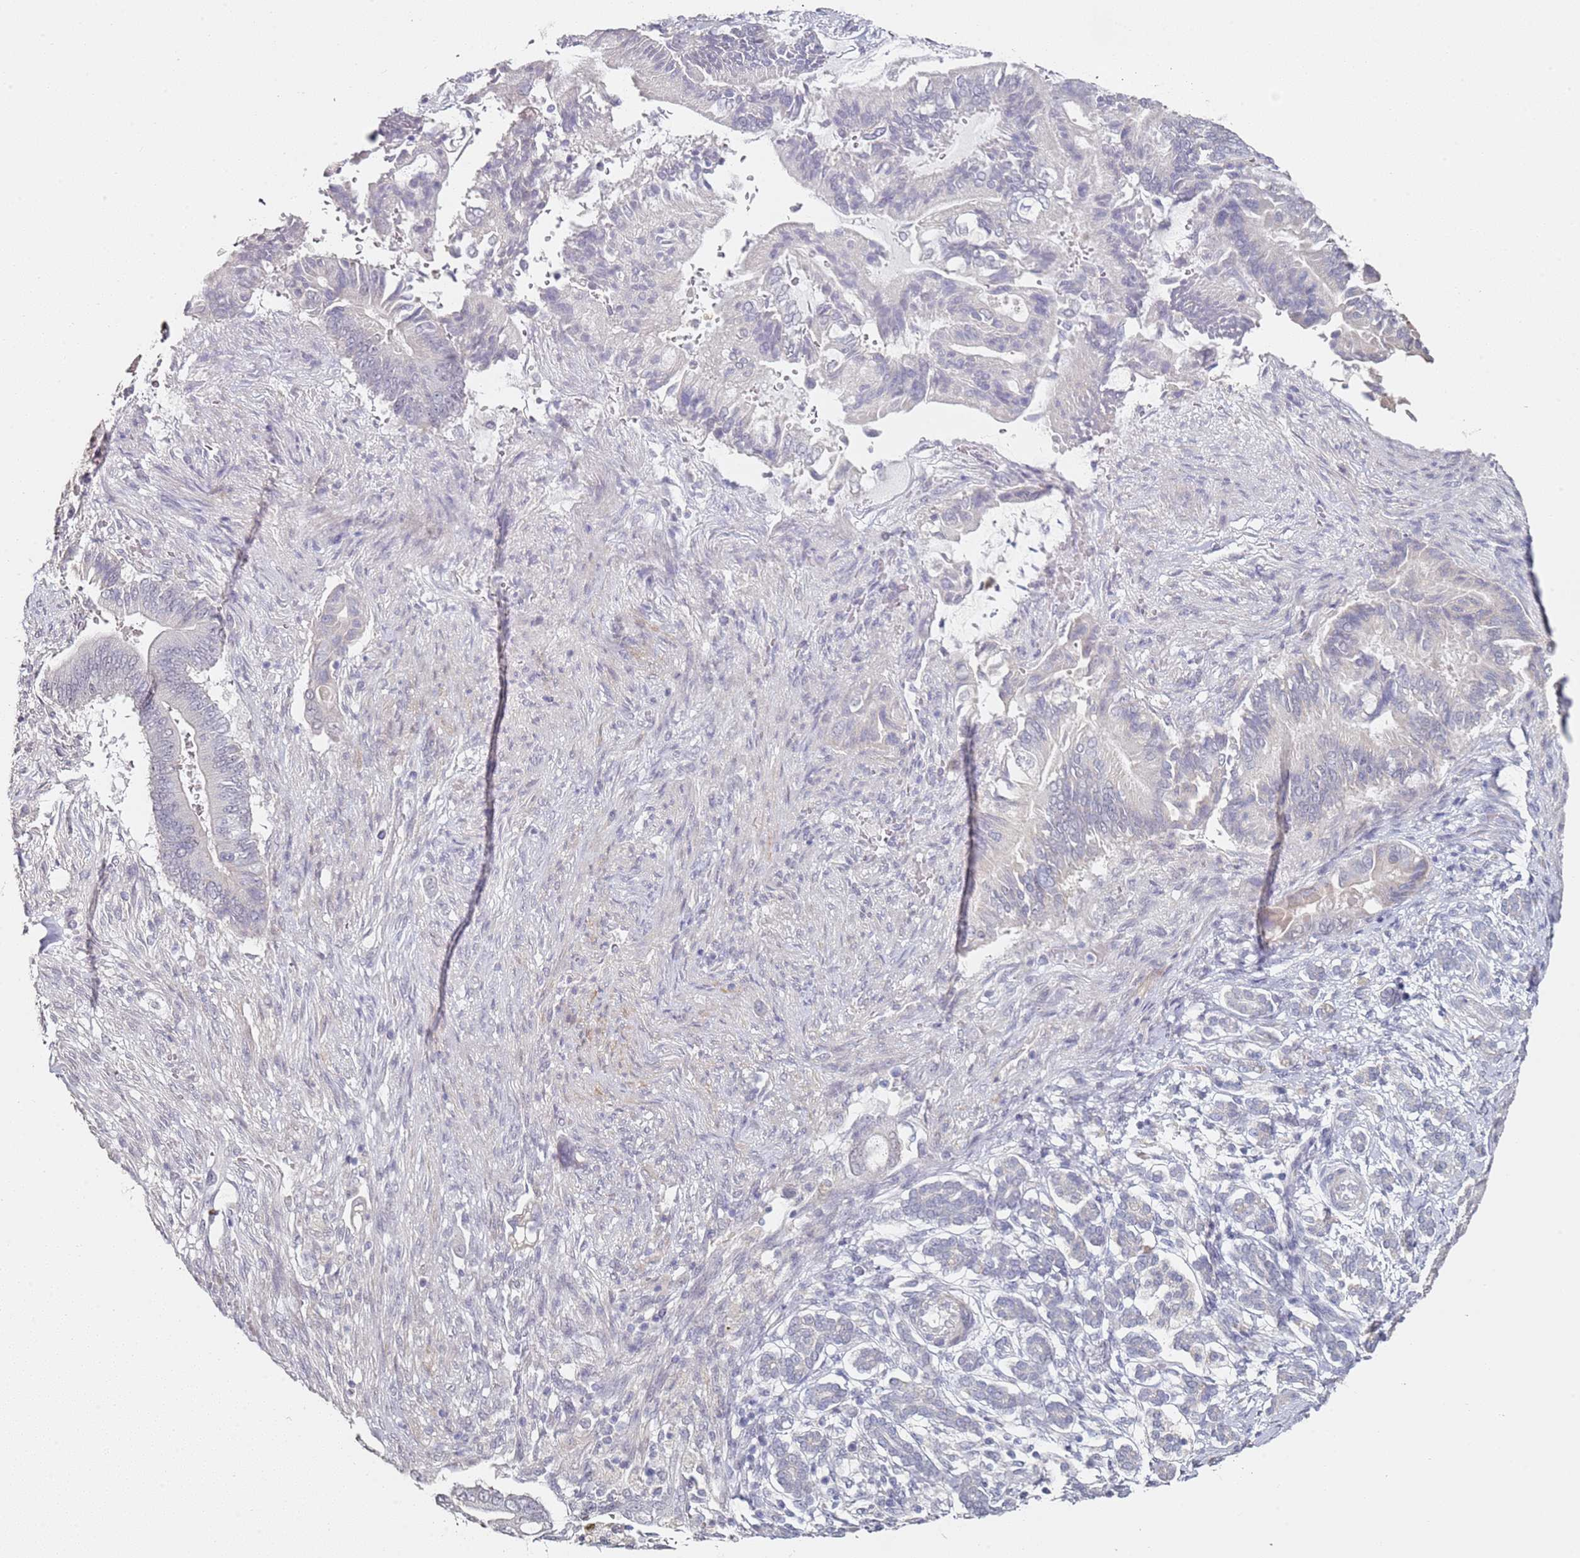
{"staining": {"intensity": "negative", "quantity": "none", "location": "none"}, "tissue": "pancreatic cancer", "cell_type": "Tumor cells", "image_type": "cancer", "snomed": [{"axis": "morphology", "description": "Adenocarcinoma, NOS"}, {"axis": "topography", "description": "Pancreas"}], "caption": "Pancreatic adenocarcinoma stained for a protein using immunohistochemistry (IHC) demonstrates no expression tumor cells.", "gene": "DNAH11", "patient": {"sex": "male", "age": 68}}